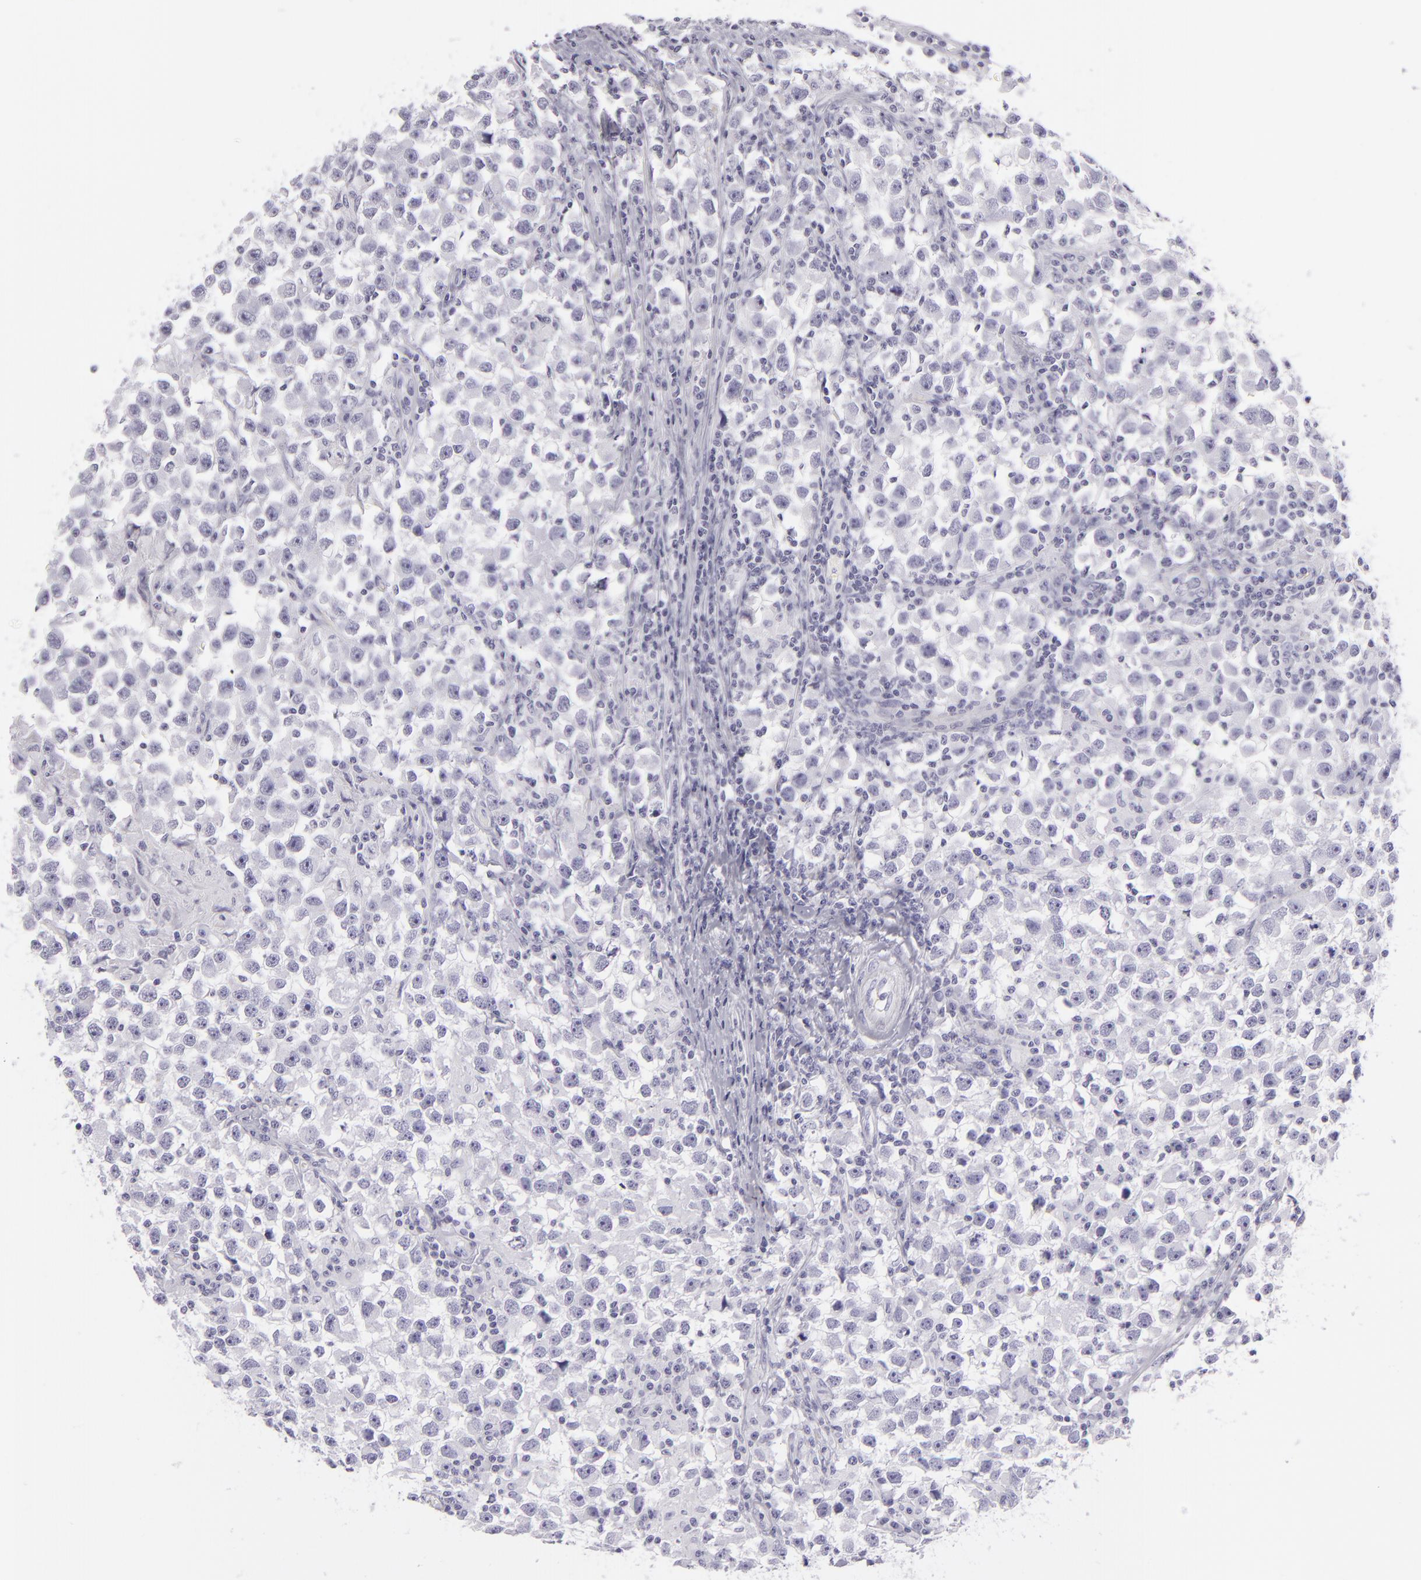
{"staining": {"intensity": "negative", "quantity": "none", "location": "none"}, "tissue": "testis cancer", "cell_type": "Tumor cells", "image_type": "cancer", "snomed": [{"axis": "morphology", "description": "Seminoma, NOS"}, {"axis": "topography", "description": "Testis"}], "caption": "Immunohistochemistry (IHC) photomicrograph of testis seminoma stained for a protein (brown), which shows no staining in tumor cells.", "gene": "DLG4", "patient": {"sex": "male", "age": 33}}